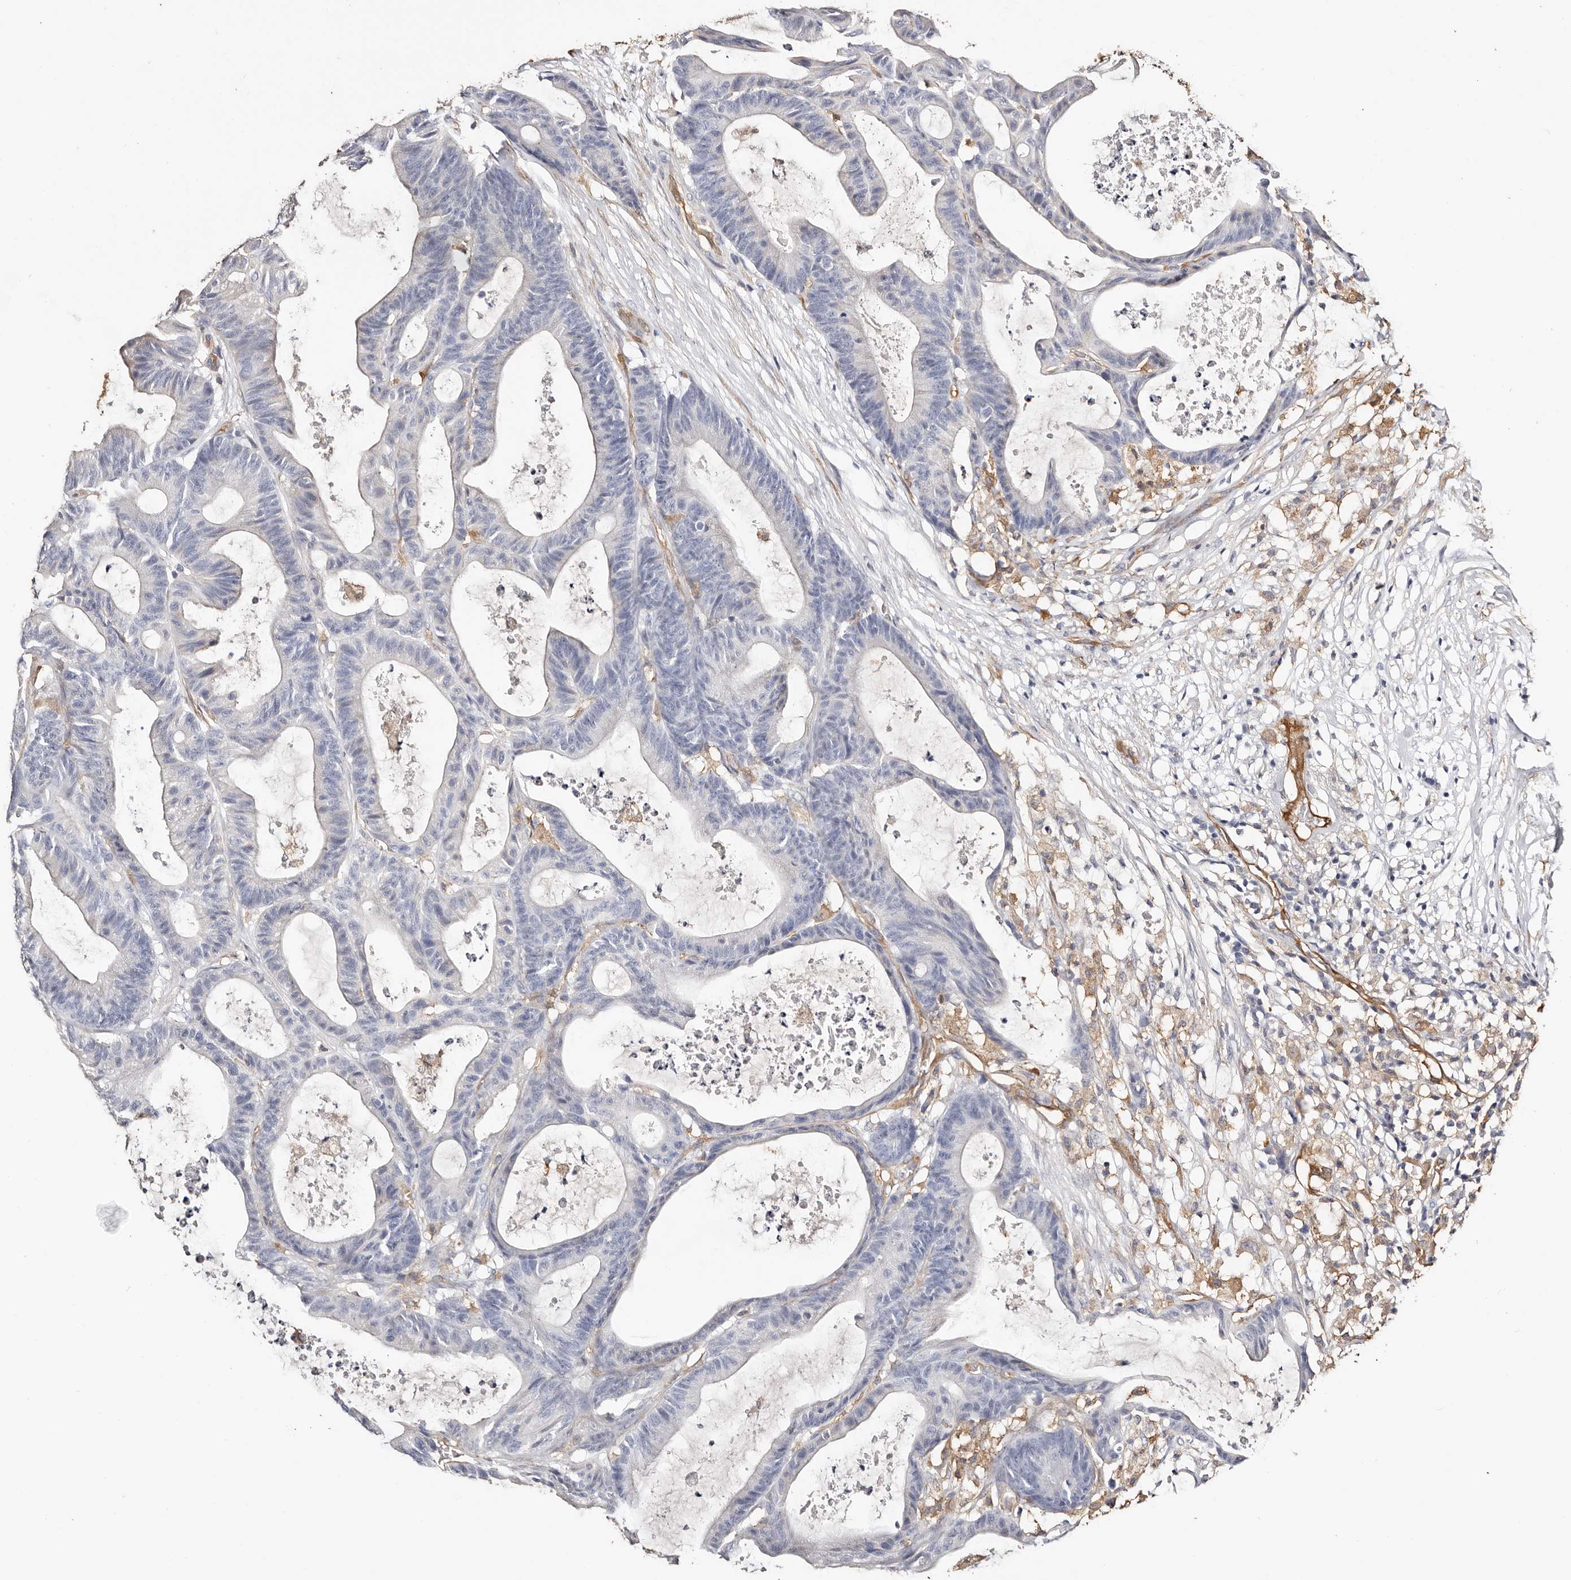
{"staining": {"intensity": "negative", "quantity": "none", "location": "none"}, "tissue": "colorectal cancer", "cell_type": "Tumor cells", "image_type": "cancer", "snomed": [{"axis": "morphology", "description": "Adenocarcinoma, NOS"}, {"axis": "topography", "description": "Colon"}], "caption": "DAB (3,3'-diaminobenzidine) immunohistochemical staining of human colorectal adenocarcinoma demonstrates no significant expression in tumor cells. Nuclei are stained in blue.", "gene": "TGM2", "patient": {"sex": "female", "age": 84}}